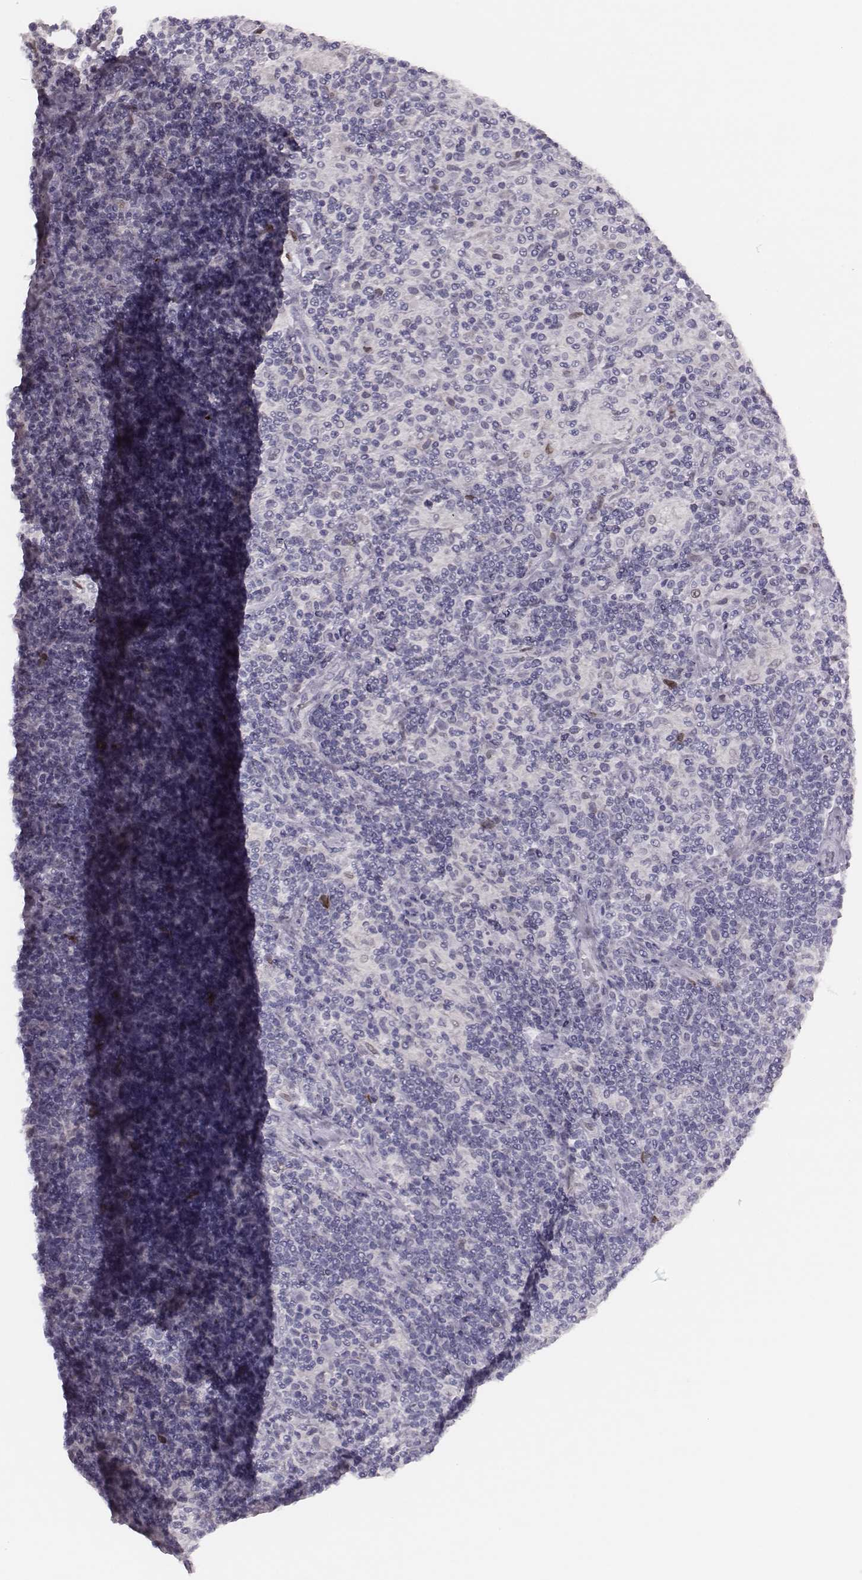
{"staining": {"intensity": "negative", "quantity": "none", "location": "none"}, "tissue": "lymphoma", "cell_type": "Tumor cells", "image_type": "cancer", "snomed": [{"axis": "morphology", "description": "Hodgkin's disease, NOS"}, {"axis": "topography", "description": "Lymph node"}], "caption": "This is an immunohistochemistry (IHC) photomicrograph of human Hodgkin's disease. There is no expression in tumor cells.", "gene": "ADGRF4", "patient": {"sex": "male", "age": 70}}